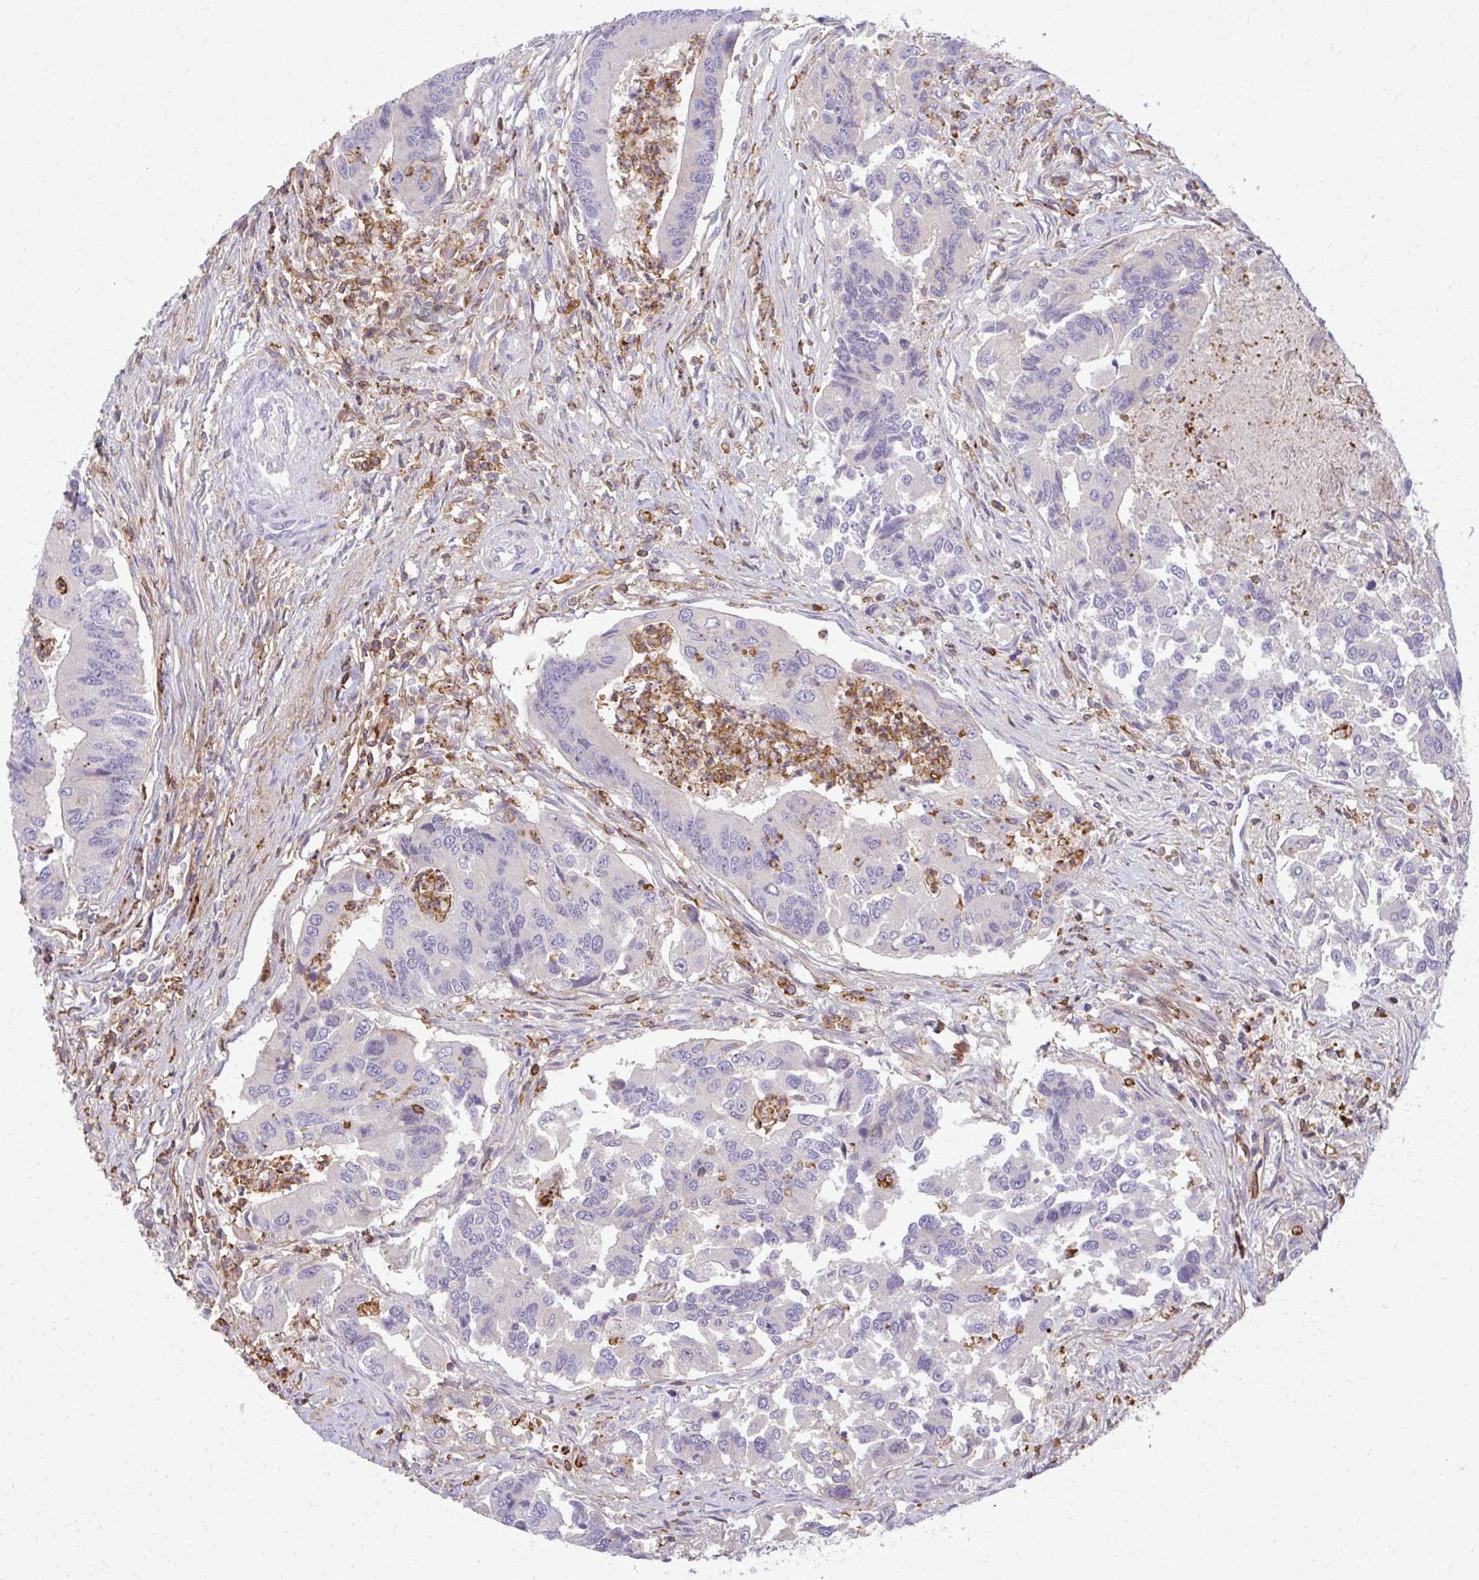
{"staining": {"intensity": "negative", "quantity": "none", "location": "none"}, "tissue": "colorectal cancer", "cell_type": "Tumor cells", "image_type": "cancer", "snomed": [{"axis": "morphology", "description": "Adenocarcinoma, NOS"}, {"axis": "topography", "description": "Colon"}], "caption": "The IHC histopathology image has no significant expression in tumor cells of colorectal adenocarcinoma tissue.", "gene": "AP5M1", "patient": {"sex": "female", "age": 67}}